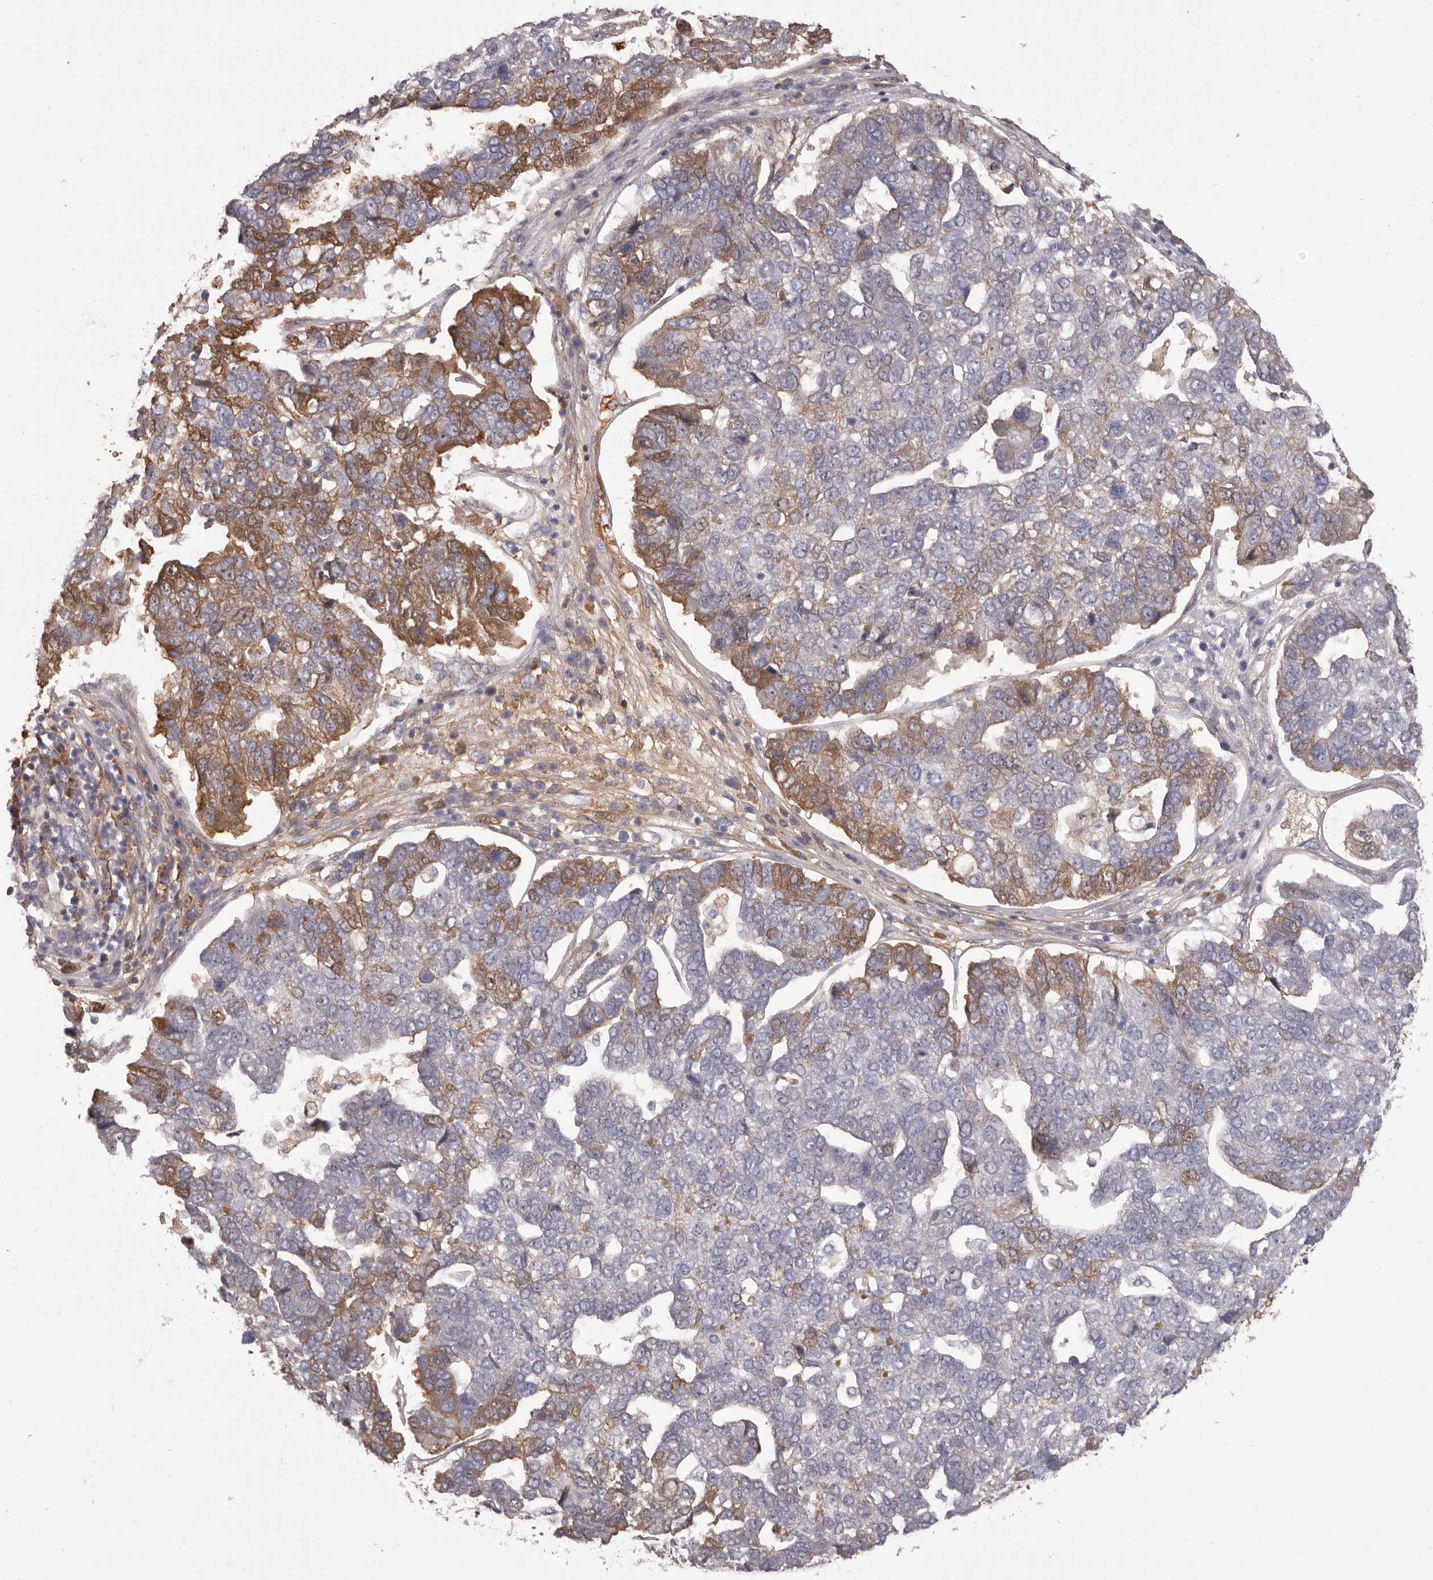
{"staining": {"intensity": "moderate", "quantity": "<25%", "location": "cytoplasmic/membranous"}, "tissue": "pancreatic cancer", "cell_type": "Tumor cells", "image_type": "cancer", "snomed": [{"axis": "morphology", "description": "Adenocarcinoma, NOS"}, {"axis": "topography", "description": "Pancreas"}], "caption": "Pancreatic cancer (adenocarcinoma) stained with a protein marker displays moderate staining in tumor cells.", "gene": "OTUD3", "patient": {"sex": "female", "age": 61}}